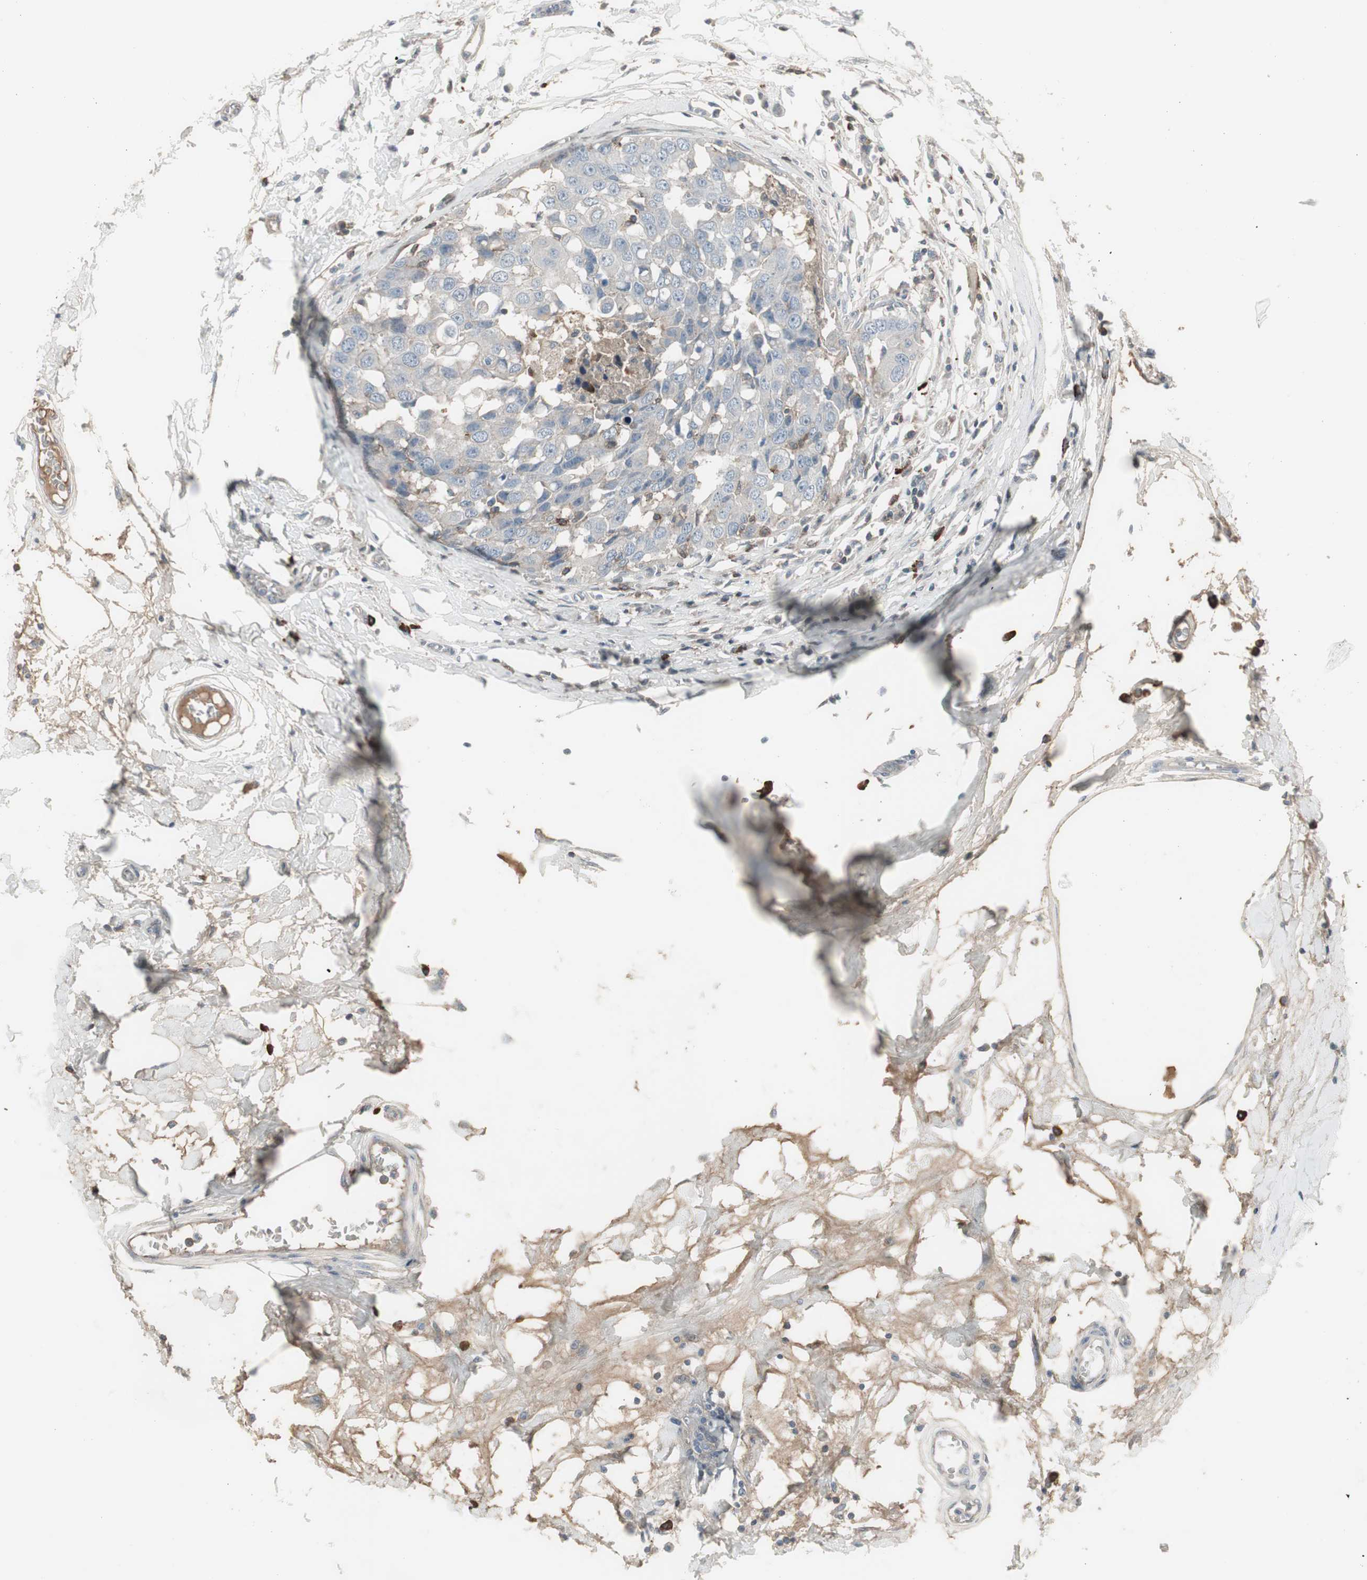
{"staining": {"intensity": "weak", "quantity": "<25%", "location": "cytoplasmic/membranous"}, "tissue": "breast cancer", "cell_type": "Tumor cells", "image_type": "cancer", "snomed": [{"axis": "morphology", "description": "Duct carcinoma"}, {"axis": "topography", "description": "Breast"}], "caption": "Histopathology image shows no protein expression in tumor cells of intraductal carcinoma (breast) tissue.", "gene": "ZSCAN32", "patient": {"sex": "female", "age": 27}}